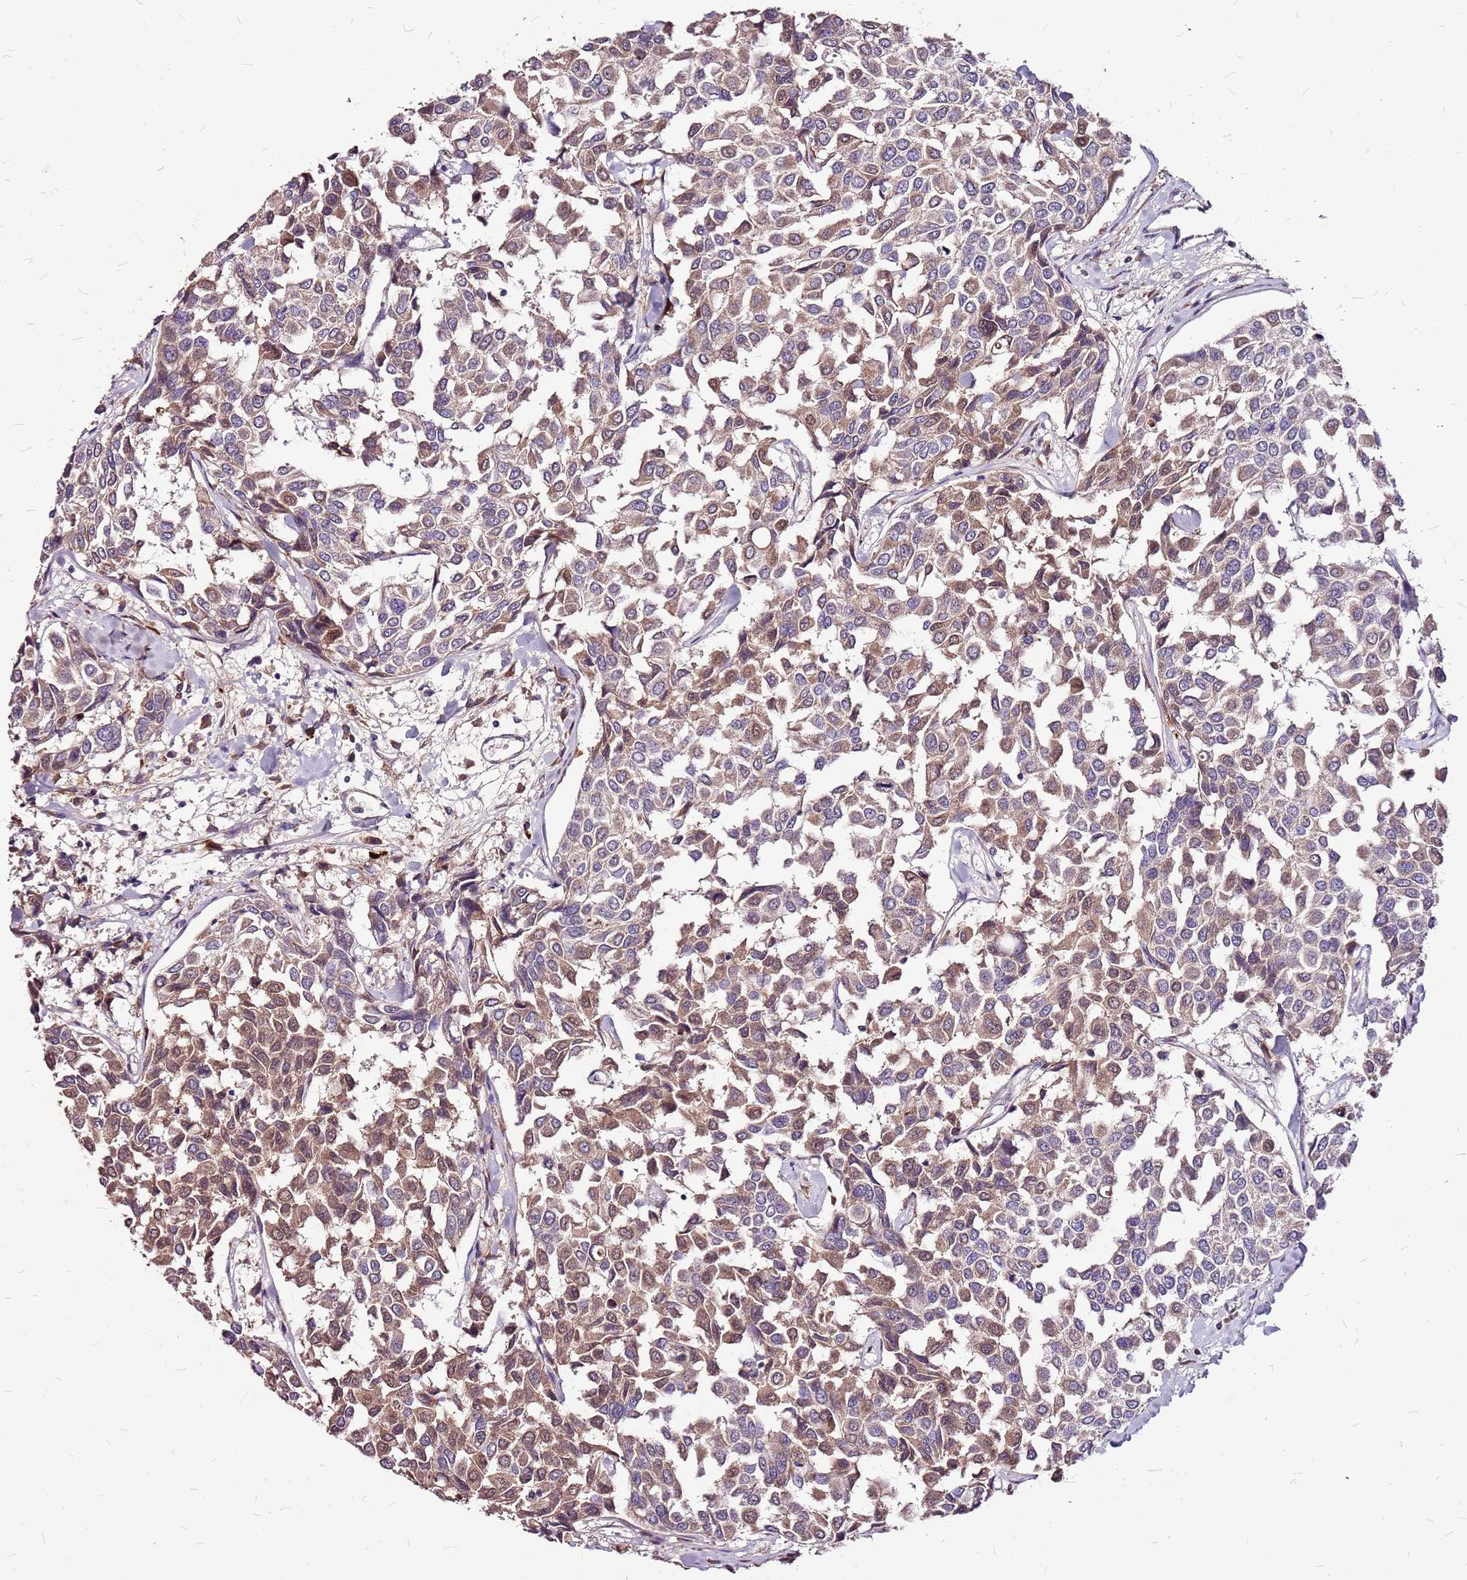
{"staining": {"intensity": "moderate", "quantity": ">75%", "location": "cytoplasmic/membranous,nuclear"}, "tissue": "breast cancer", "cell_type": "Tumor cells", "image_type": "cancer", "snomed": [{"axis": "morphology", "description": "Duct carcinoma"}, {"axis": "topography", "description": "Breast"}], "caption": "Moderate cytoplasmic/membranous and nuclear protein expression is present in about >75% of tumor cells in infiltrating ductal carcinoma (breast).", "gene": "DCDC2C", "patient": {"sex": "female", "age": 55}}